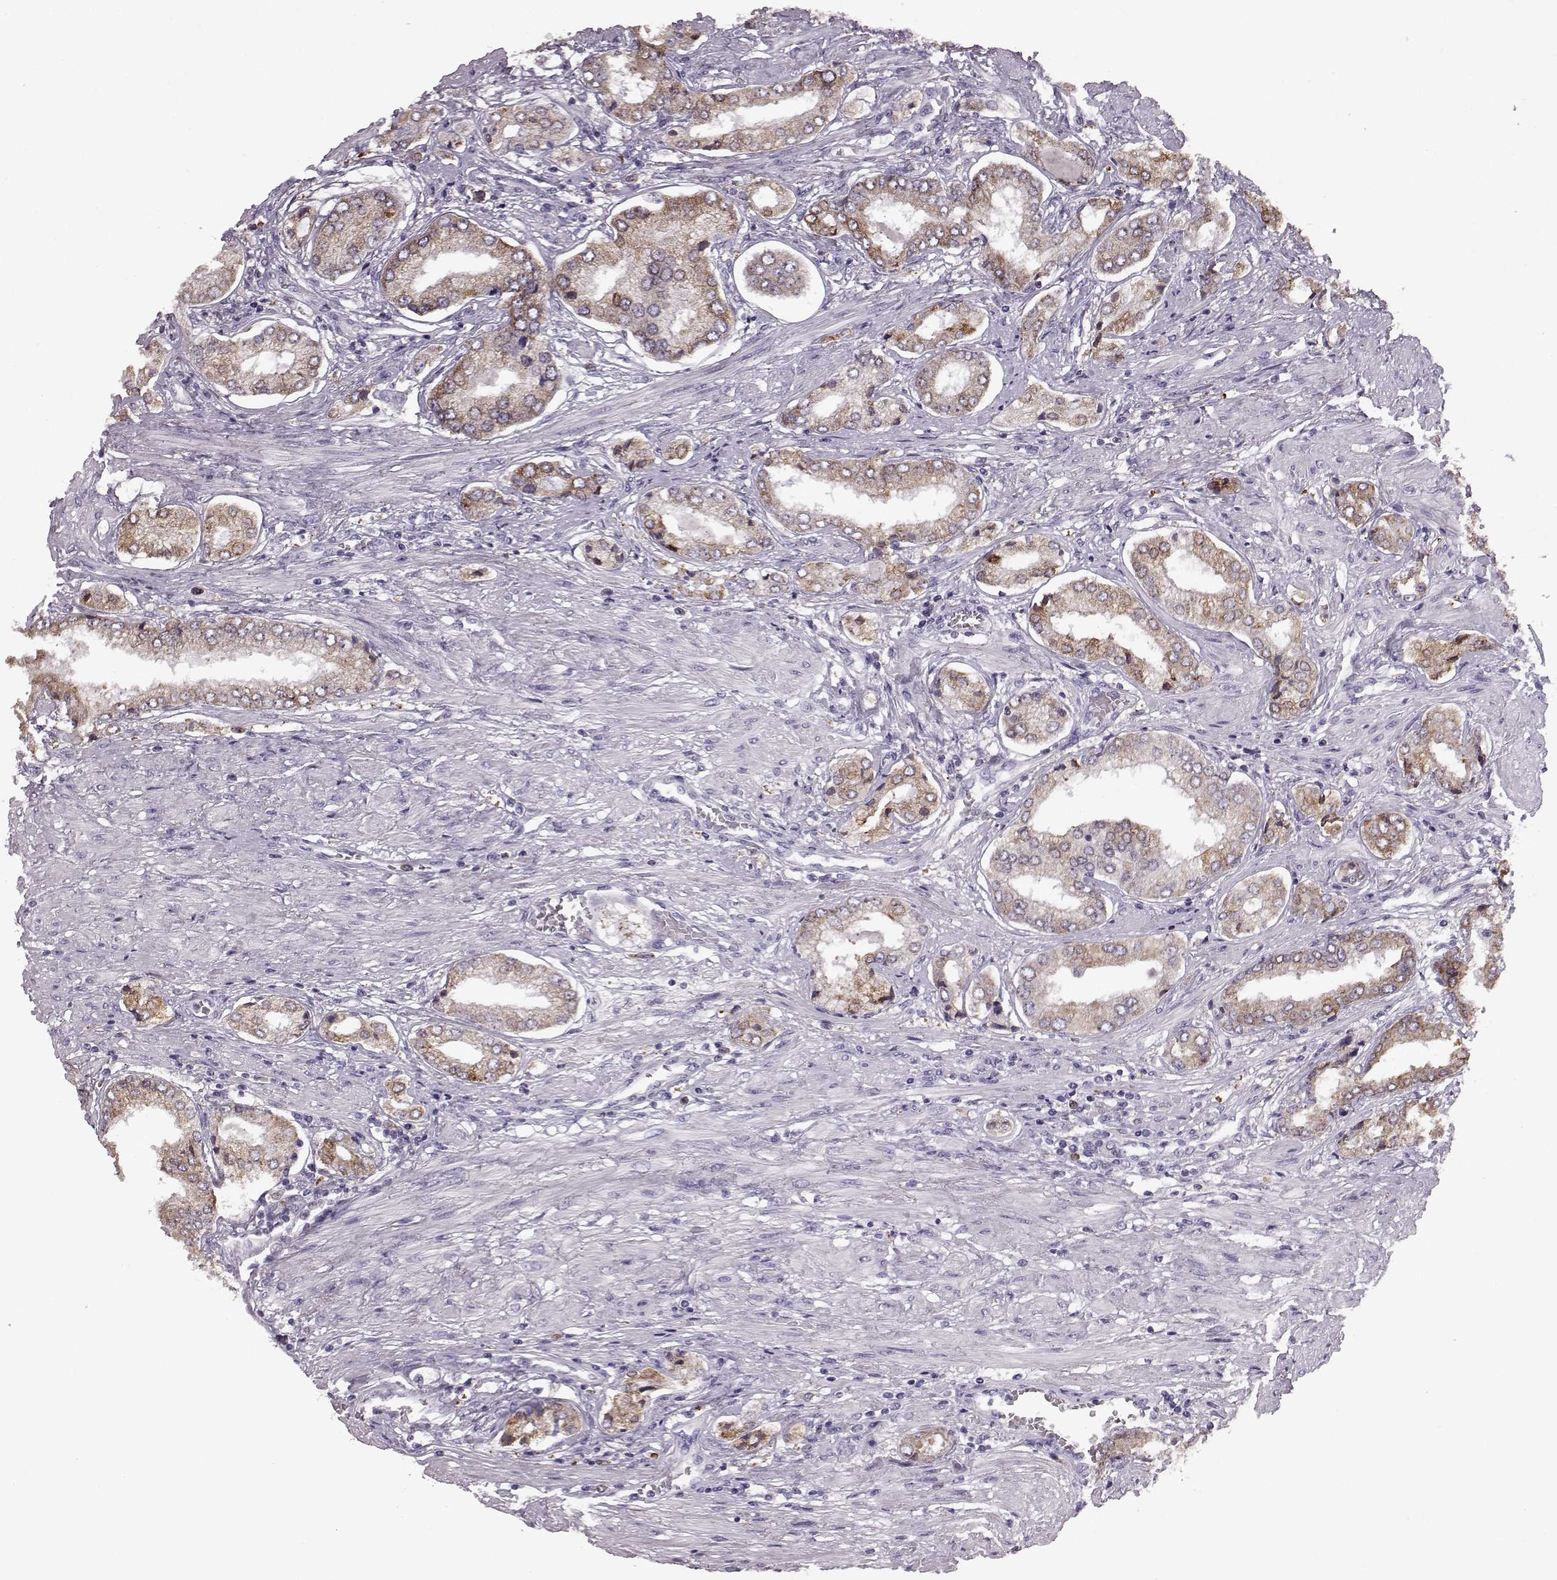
{"staining": {"intensity": "weak", "quantity": ">75%", "location": "cytoplasmic/membranous"}, "tissue": "prostate cancer", "cell_type": "Tumor cells", "image_type": "cancer", "snomed": [{"axis": "morphology", "description": "Adenocarcinoma, NOS"}, {"axis": "topography", "description": "Prostate"}], "caption": "Immunohistochemistry (DAB (3,3'-diaminobenzidine)) staining of human adenocarcinoma (prostate) displays weak cytoplasmic/membranous protein staining in approximately >75% of tumor cells.", "gene": "ELOVL5", "patient": {"sex": "male", "age": 63}}